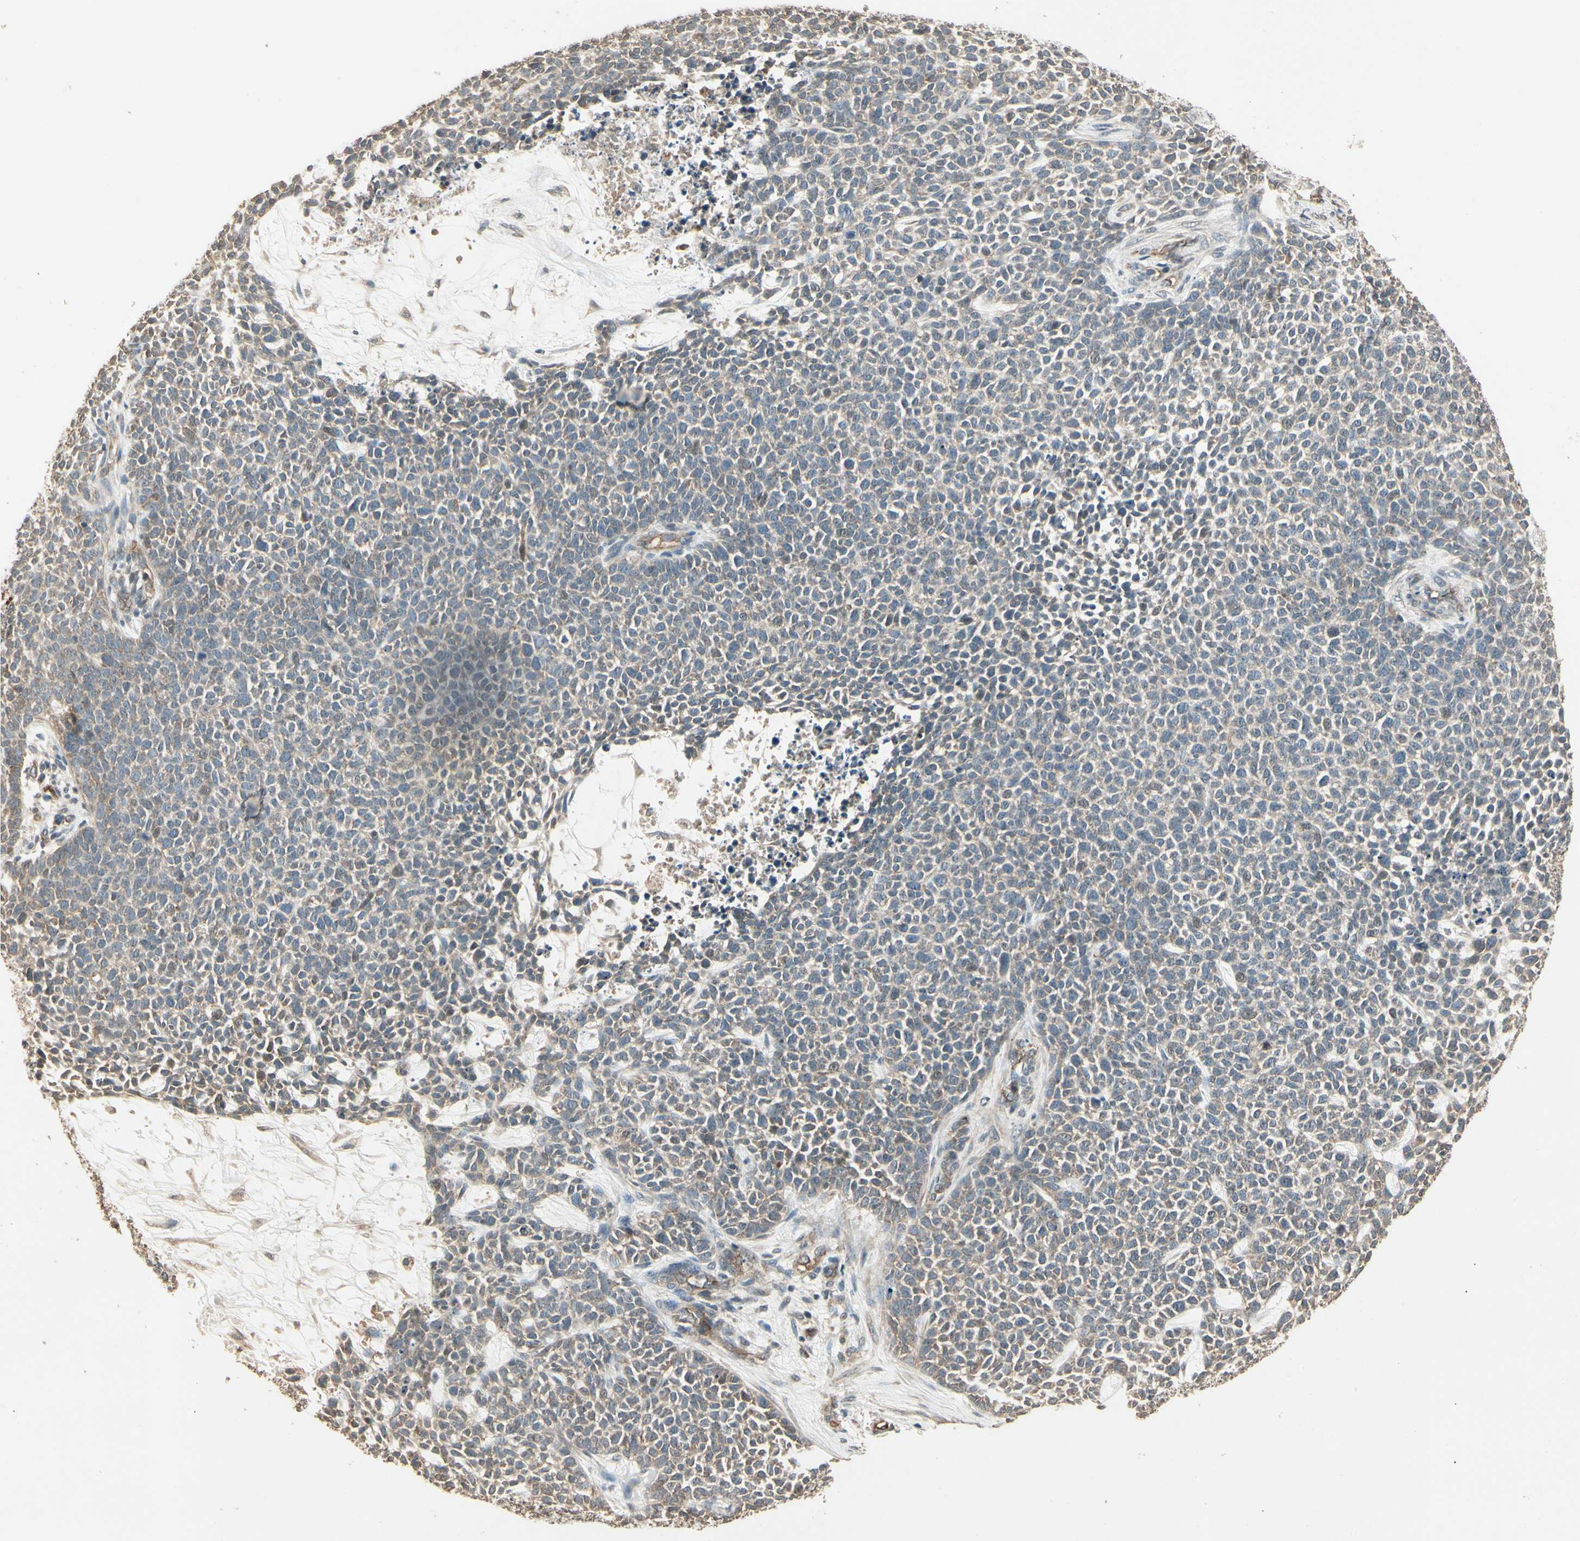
{"staining": {"intensity": "negative", "quantity": "none", "location": "none"}, "tissue": "skin cancer", "cell_type": "Tumor cells", "image_type": "cancer", "snomed": [{"axis": "morphology", "description": "Basal cell carcinoma"}, {"axis": "topography", "description": "Skin"}], "caption": "Skin basal cell carcinoma was stained to show a protein in brown. There is no significant expression in tumor cells.", "gene": "RNF180", "patient": {"sex": "female", "age": 84}}